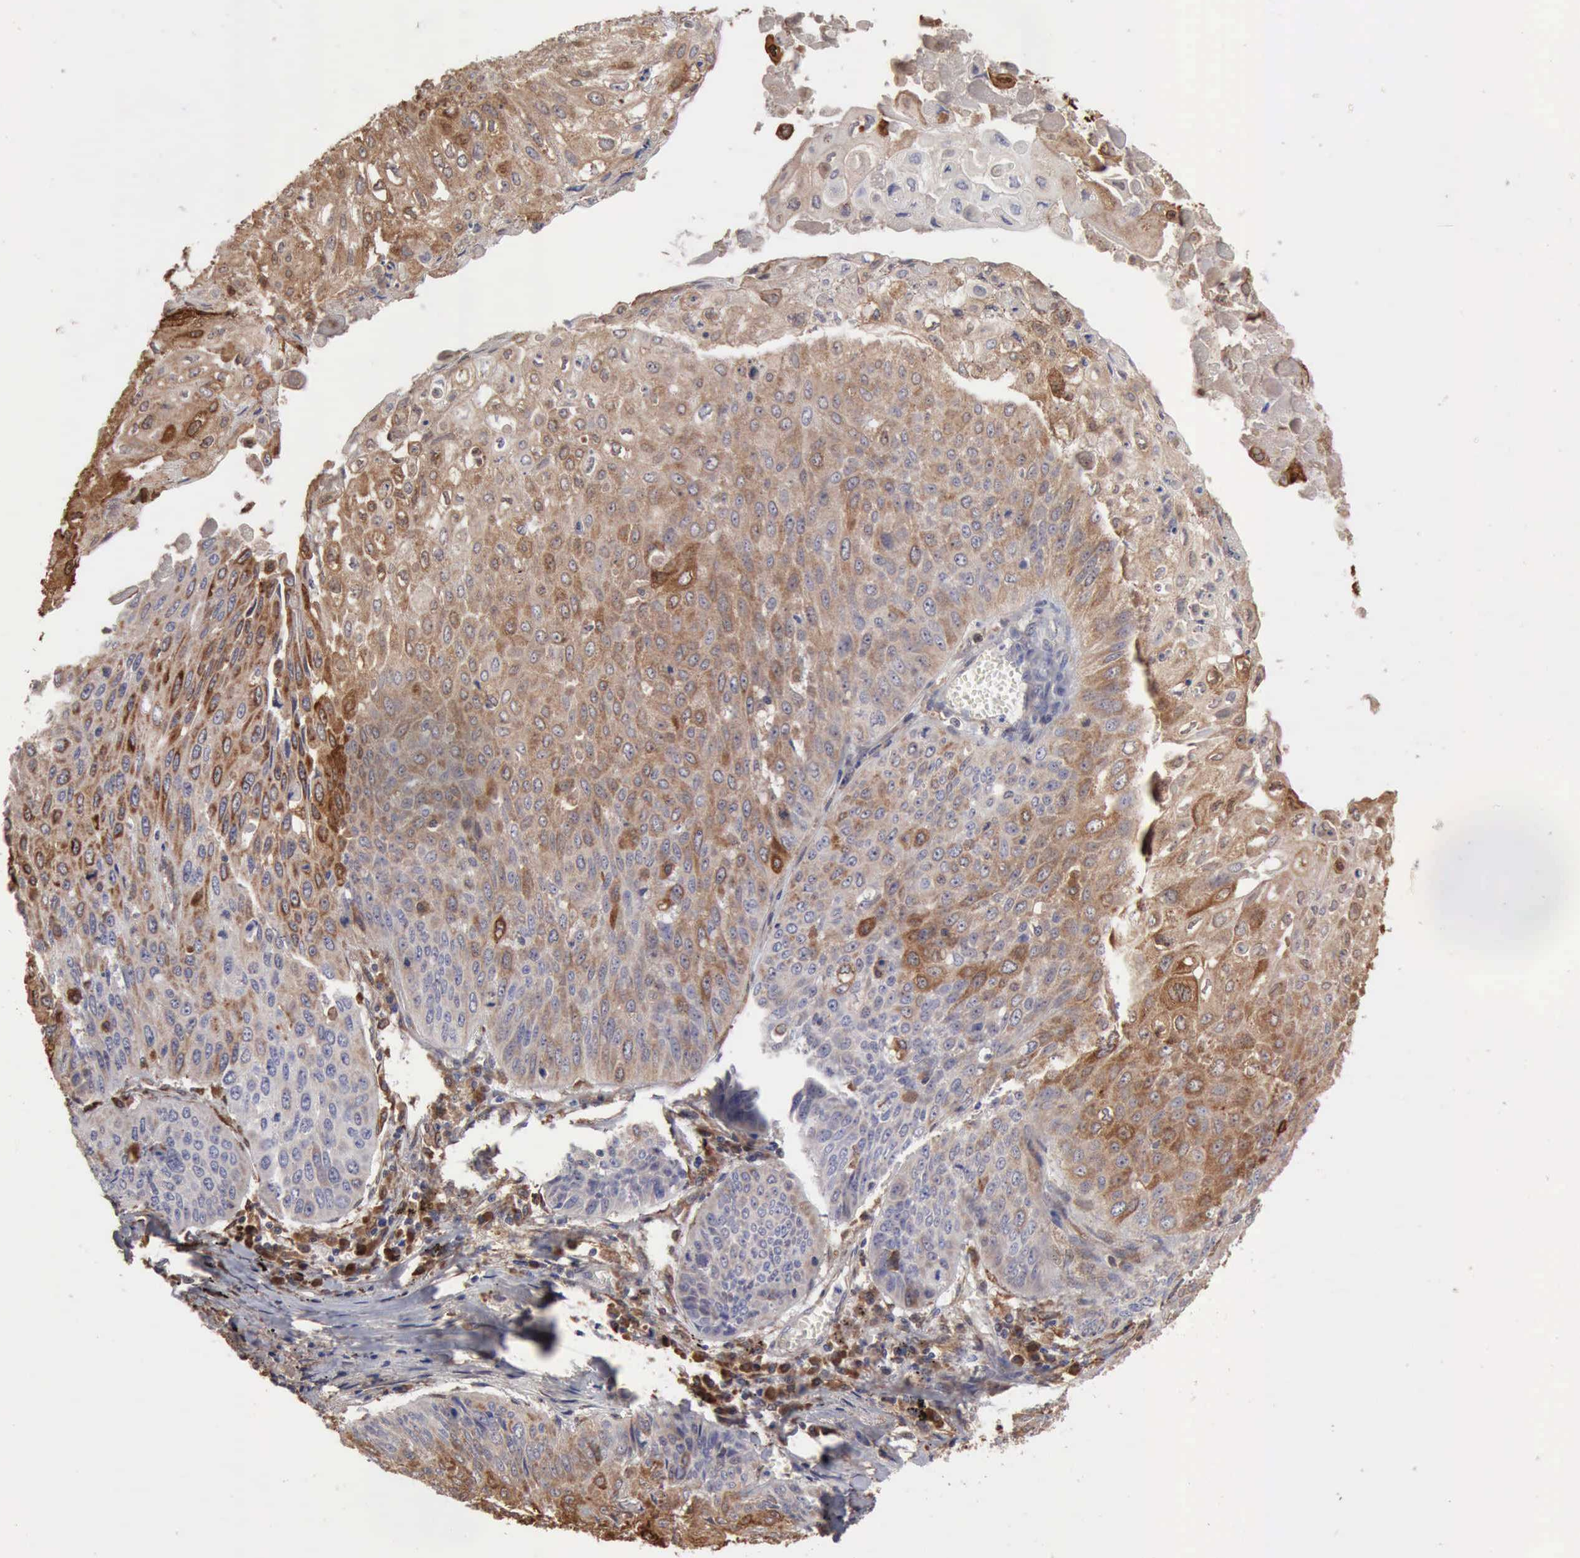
{"staining": {"intensity": "strong", "quantity": "25%-75%", "location": "cytoplasmic/membranous"}, "tissue": "lung cancer", "cell_type": "Tumor cells", "image_type": "cancer", "snomed": [{"axis": "morphology", "description": "Adenocarcinoma, NOS"}, {"axis": "topography", "description": "Lung"}], "caption": "Immunohistochemical staining of lung adenocarcinoma reveals strong cytoplasmic/membranous protein expression in approximately 25%-75% of tumor cells.", "gene": "APOL2", "patient": {"sex": "male", "age": 60}}